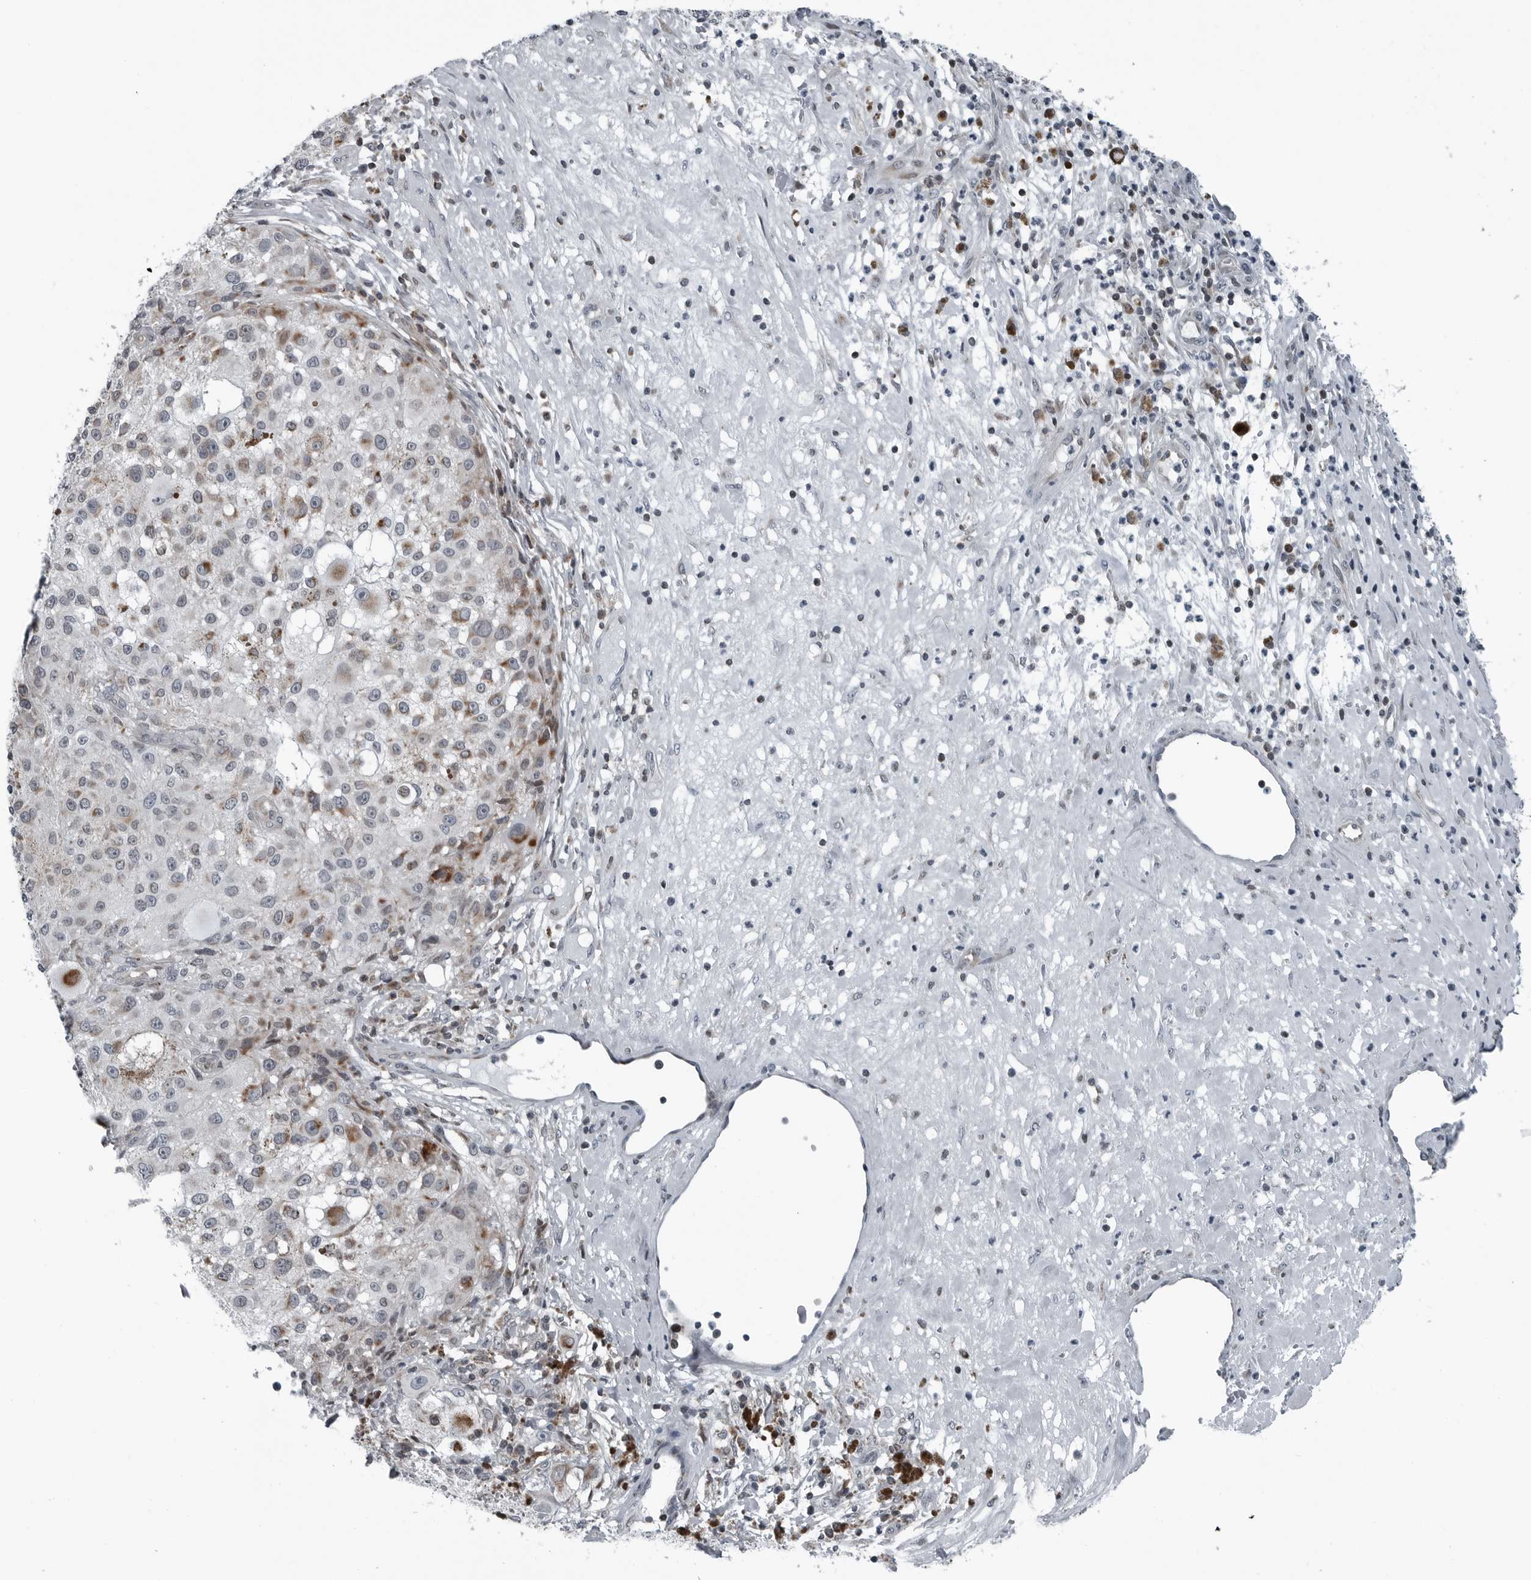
{"staining": {"intensity": "moderate", "quantity": "25%-75%", "location": "cytoplasmic/membranous"}, "tissue": "melanoma", "cell_type": "Tumor cells", "image_type": "cancer", "snomed": [{"axis": "morphology", "description": "Necrosis, NOS"}, {"axis": "morphology", "description": "Malignant melanoma, NOS"}, {"axis": "topography", "description": "Skin"}], "caption": "Human melanoma stained with a brown dye exhibits moderate cytoplasmic/membranous positive positivity in about 25%-75% of tumor cells.", "gene": "GAK", "patient": {"sex": "female", "age": 87}}